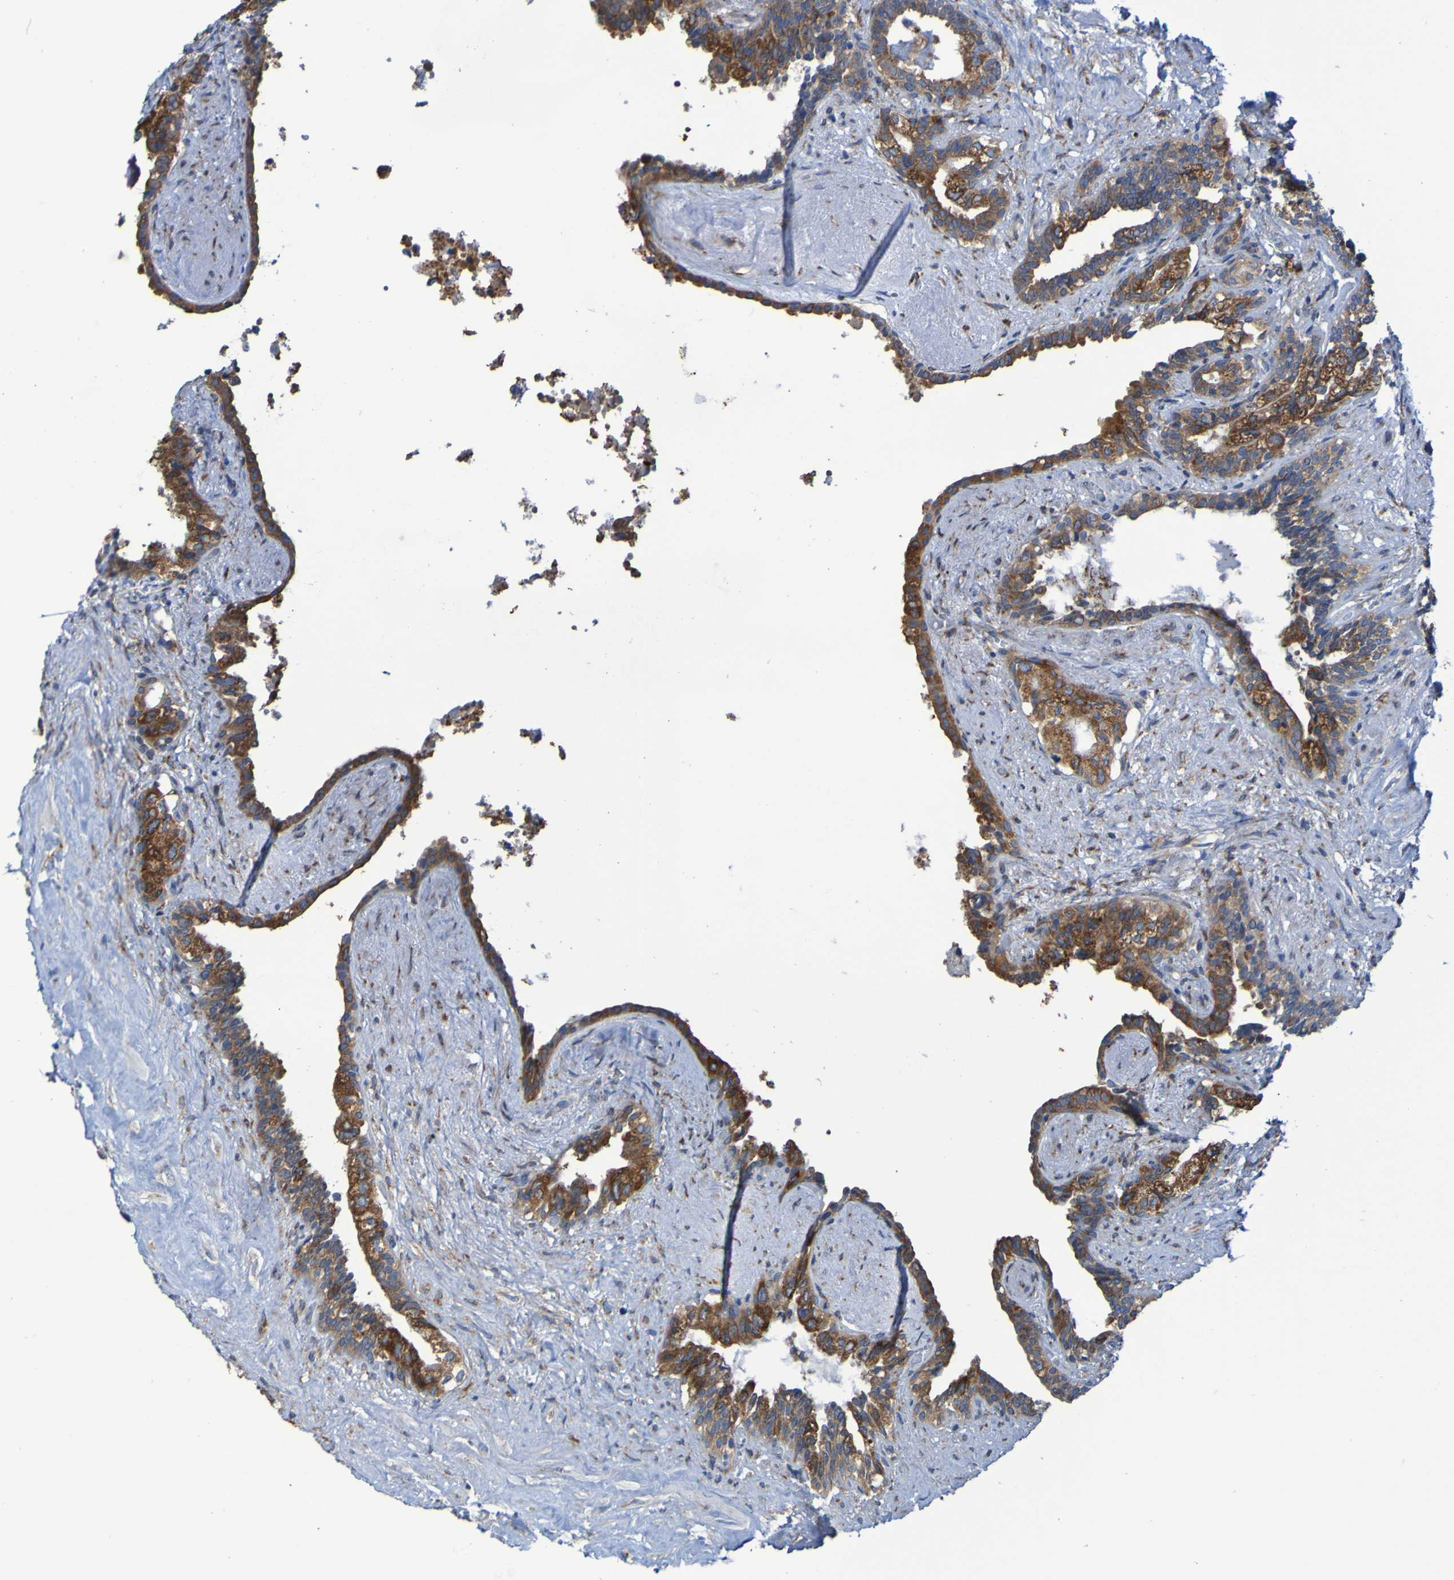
{"staining": {"intensity": "strong", "quantity": ">75%", "location": "cytoplasmic/membranous"}, "tissue": "seminal vesicle", "cell_type": "Glandular cells", "image_type": "normal", "snomed": [{"axis": "morphology", "description": "Normal tissue, NOS"}, {"axis": "topography", "description": "Seminal veicle"}], "caption": "Immunohistochemical staining of unremarkable seminal vesicle shows high levels of strong cytoplasmic/membranous expression in approximately >75% of glandular cells.", "gene": "FKBP3", "patient": {"sex": "male", "age": 63}}